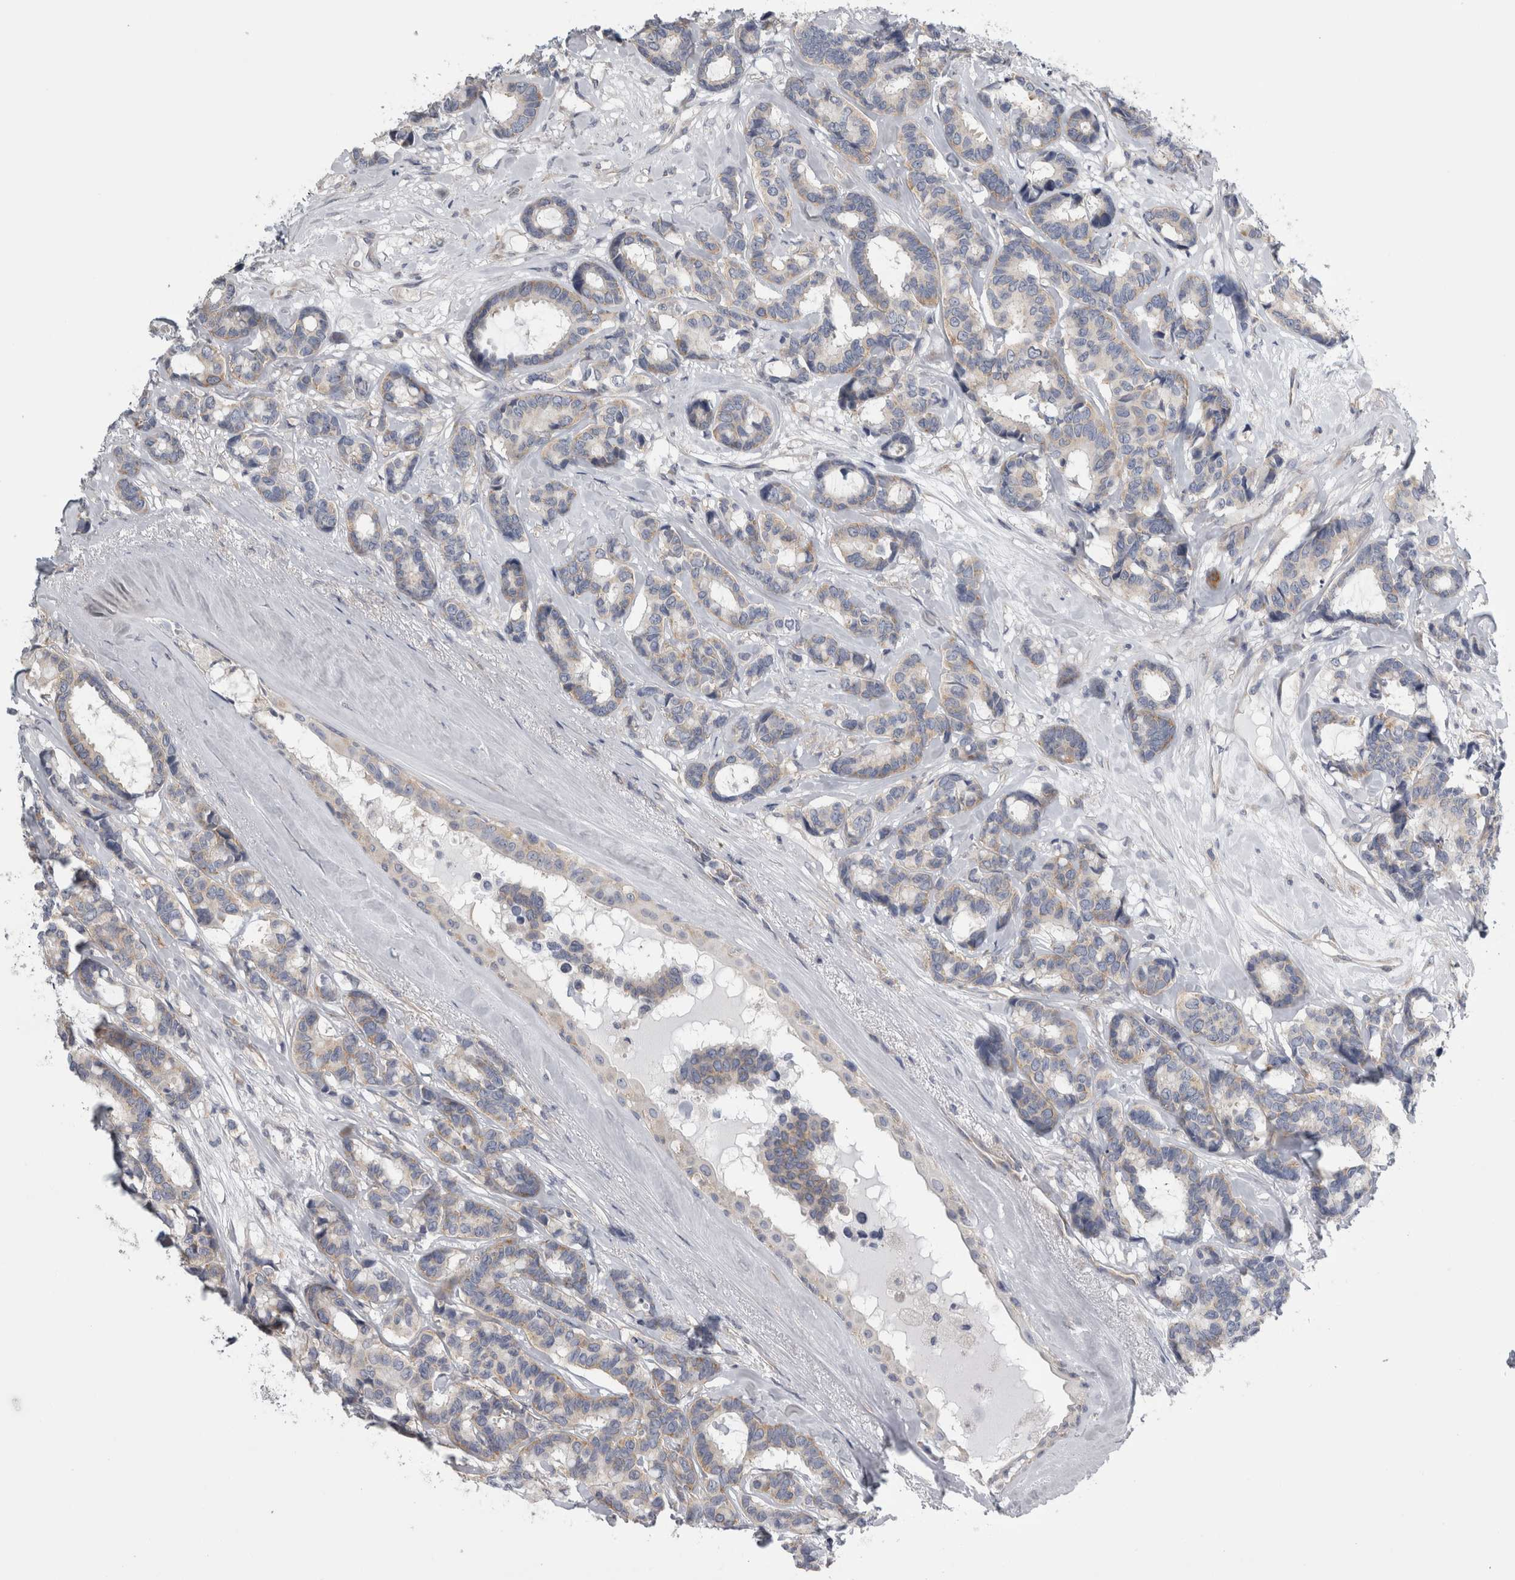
{"staining": {"intensity": "weak", "quantity": "25%-75%", "location": "cytoplasmic/membranous"}, "tissue": "breast cancer", "cell_type": "Tumor cells", "image_type": "cancer", "snomed": [{"axis": "morphology", "description": "Duct carcinoma"}, {"axis": "topography", "description": "Breast"}], "caption": "IHC staining of breast cancer (intraductal carcinoma), which reveals low levels of weak cytoplasmic/membranous staining in about 25%-75% of tumor cells indicating weak cytoplasmic/membranous protein staining. The staining was performed using DAB (brown) for protein detection and nuclei were counterstained in hematoxylin (blue).", "gene": "PRRC2C", "patient": {"sex": "female", "age": 87}}